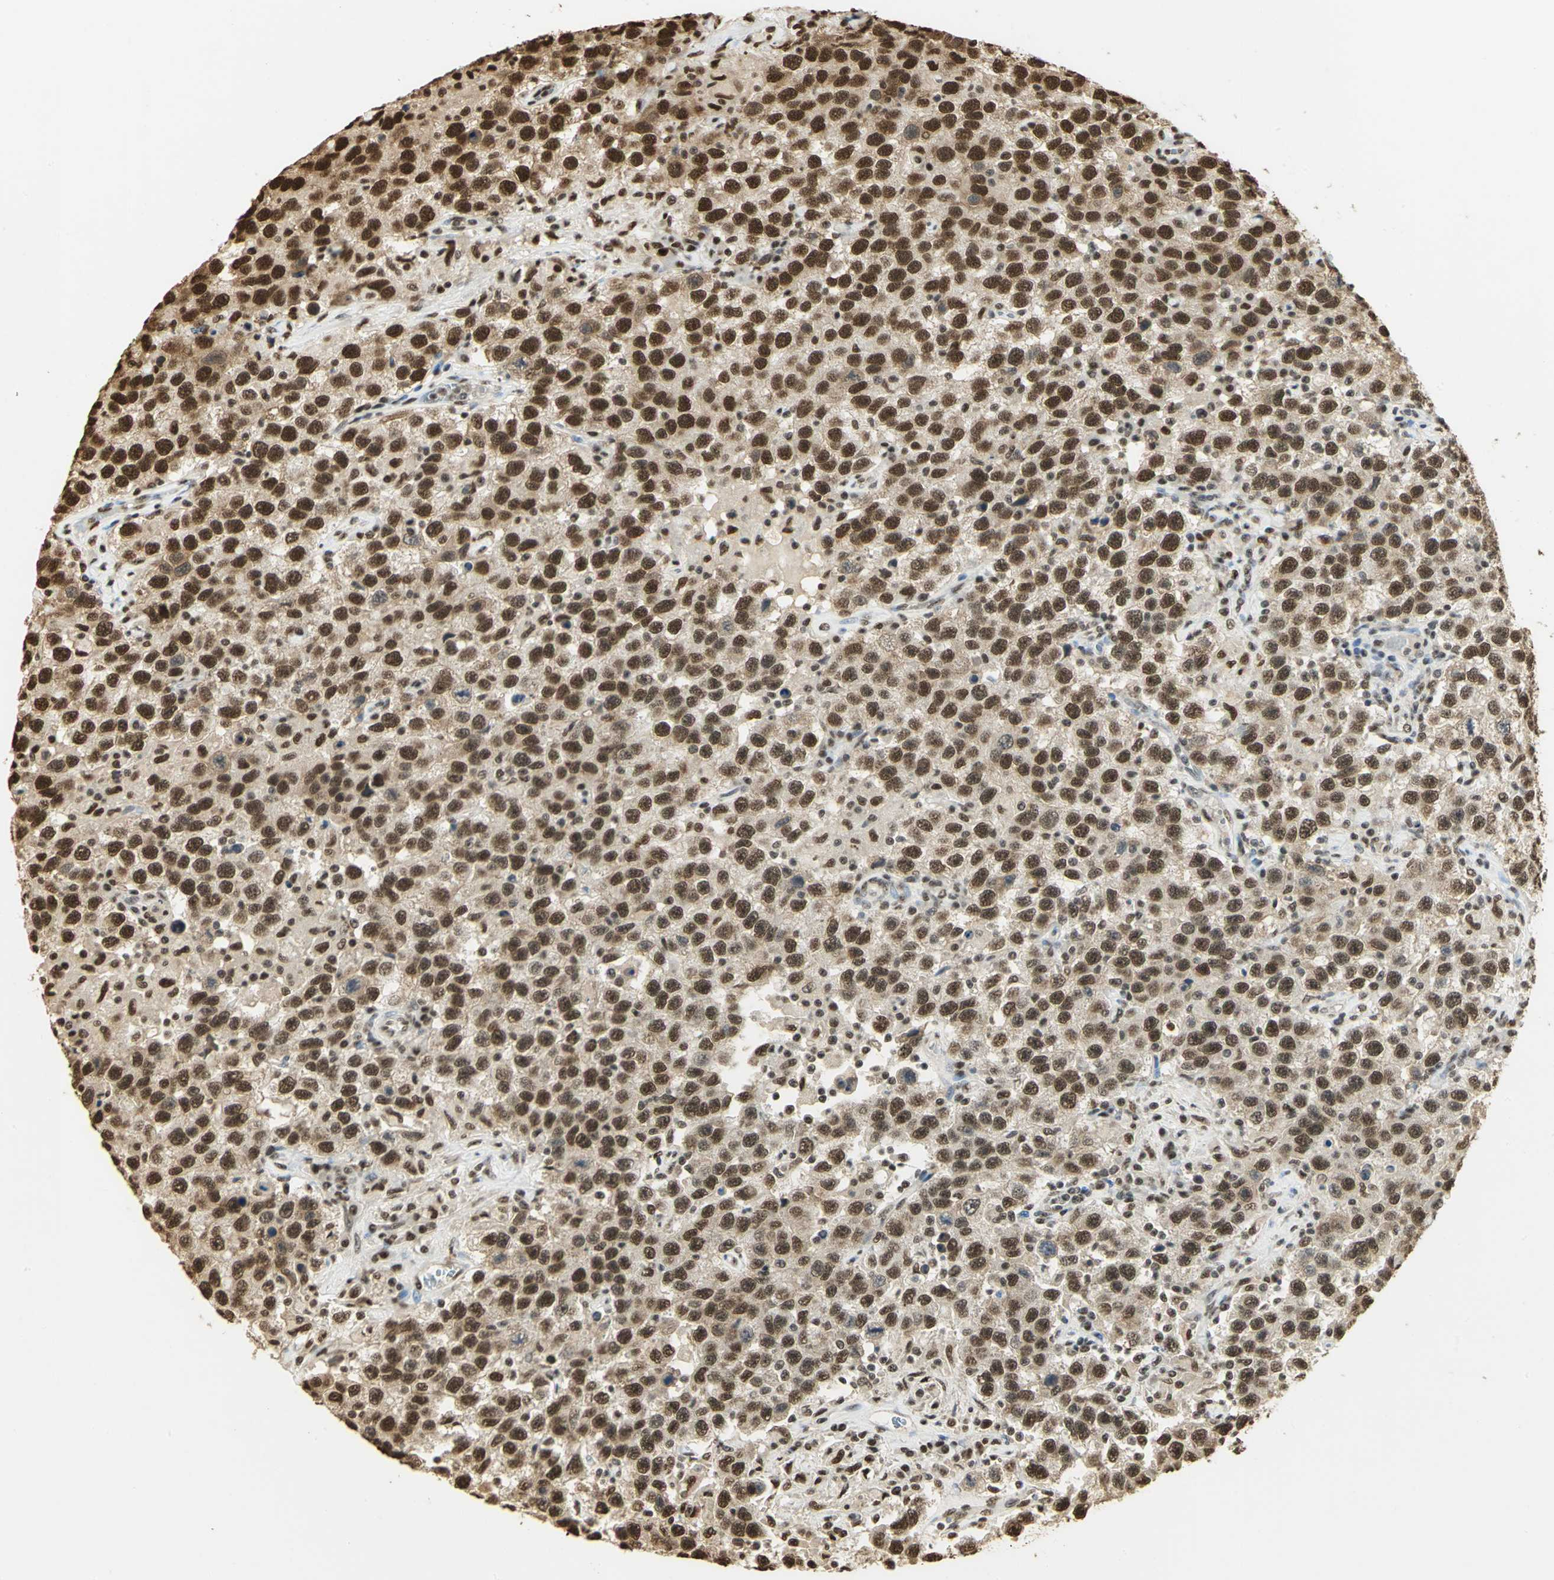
{"staining": {"intensity": "strong", "quantity": ">75%", "location": "cytoplasmic/membranous,nuclear"}, "tissue": "testis cancer", "cell_type": "Tumor cells", "image_type": "cancer", "snomed": [{"axis": "morphology", "description": "Seminoma, NOS"}, {"axis": "topography", "description": "Testis"}], "caption": "DAB (3,3'-diaminobenzidine) immunohistochemical staining of testis seminoma shows strong cytoplasmic/membranous and nuclear protein positivity in approximately >75% of tumor cells. Using DAB (brown) and hematoxylin (blue) stains, captured at high magnification using brightfield microscopy.", "gene": "SET", "patient": {"sex": "male", "age": 41}}